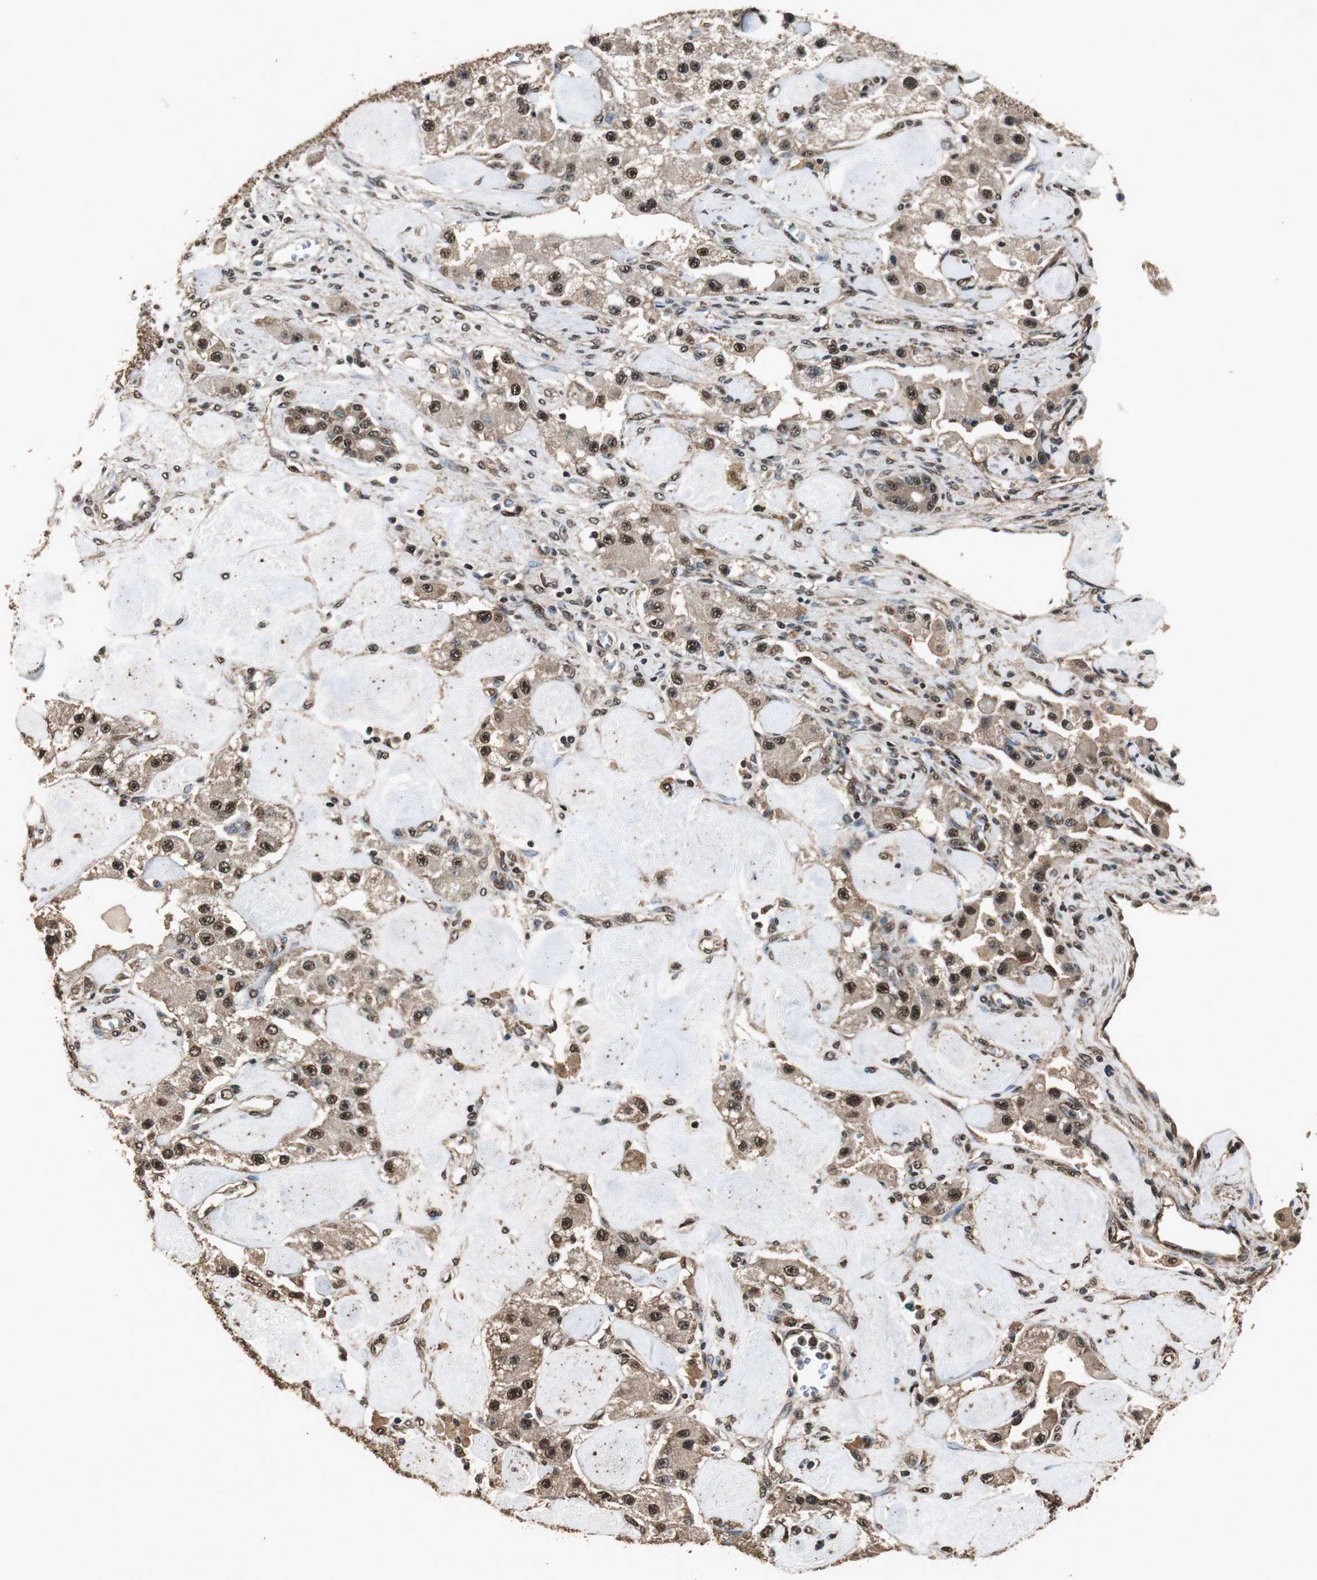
{"staining": {"intensity": "strong", "quantity": ">75%", "location": "cytoplasmic/membranous,nuclear"}, "tissue": "carcinoid", "cell_type": "Tumor cells", "image_type": "cancer", "snomed": [{"axis": "morphology", "description": "Carcinoid, malignant, NOS"}, {"axis": "topography", "description": "Pancreas"}], "caption": "A histopathology image showing strong cytoplasmic/membranous and nuclear expression in approximately >75% of tumor cells in carcinoid, as visualized by brown immunohistochemical staining.", "gene": "PPP1R13B", "patient": {"sex": "male", "age": 41}}